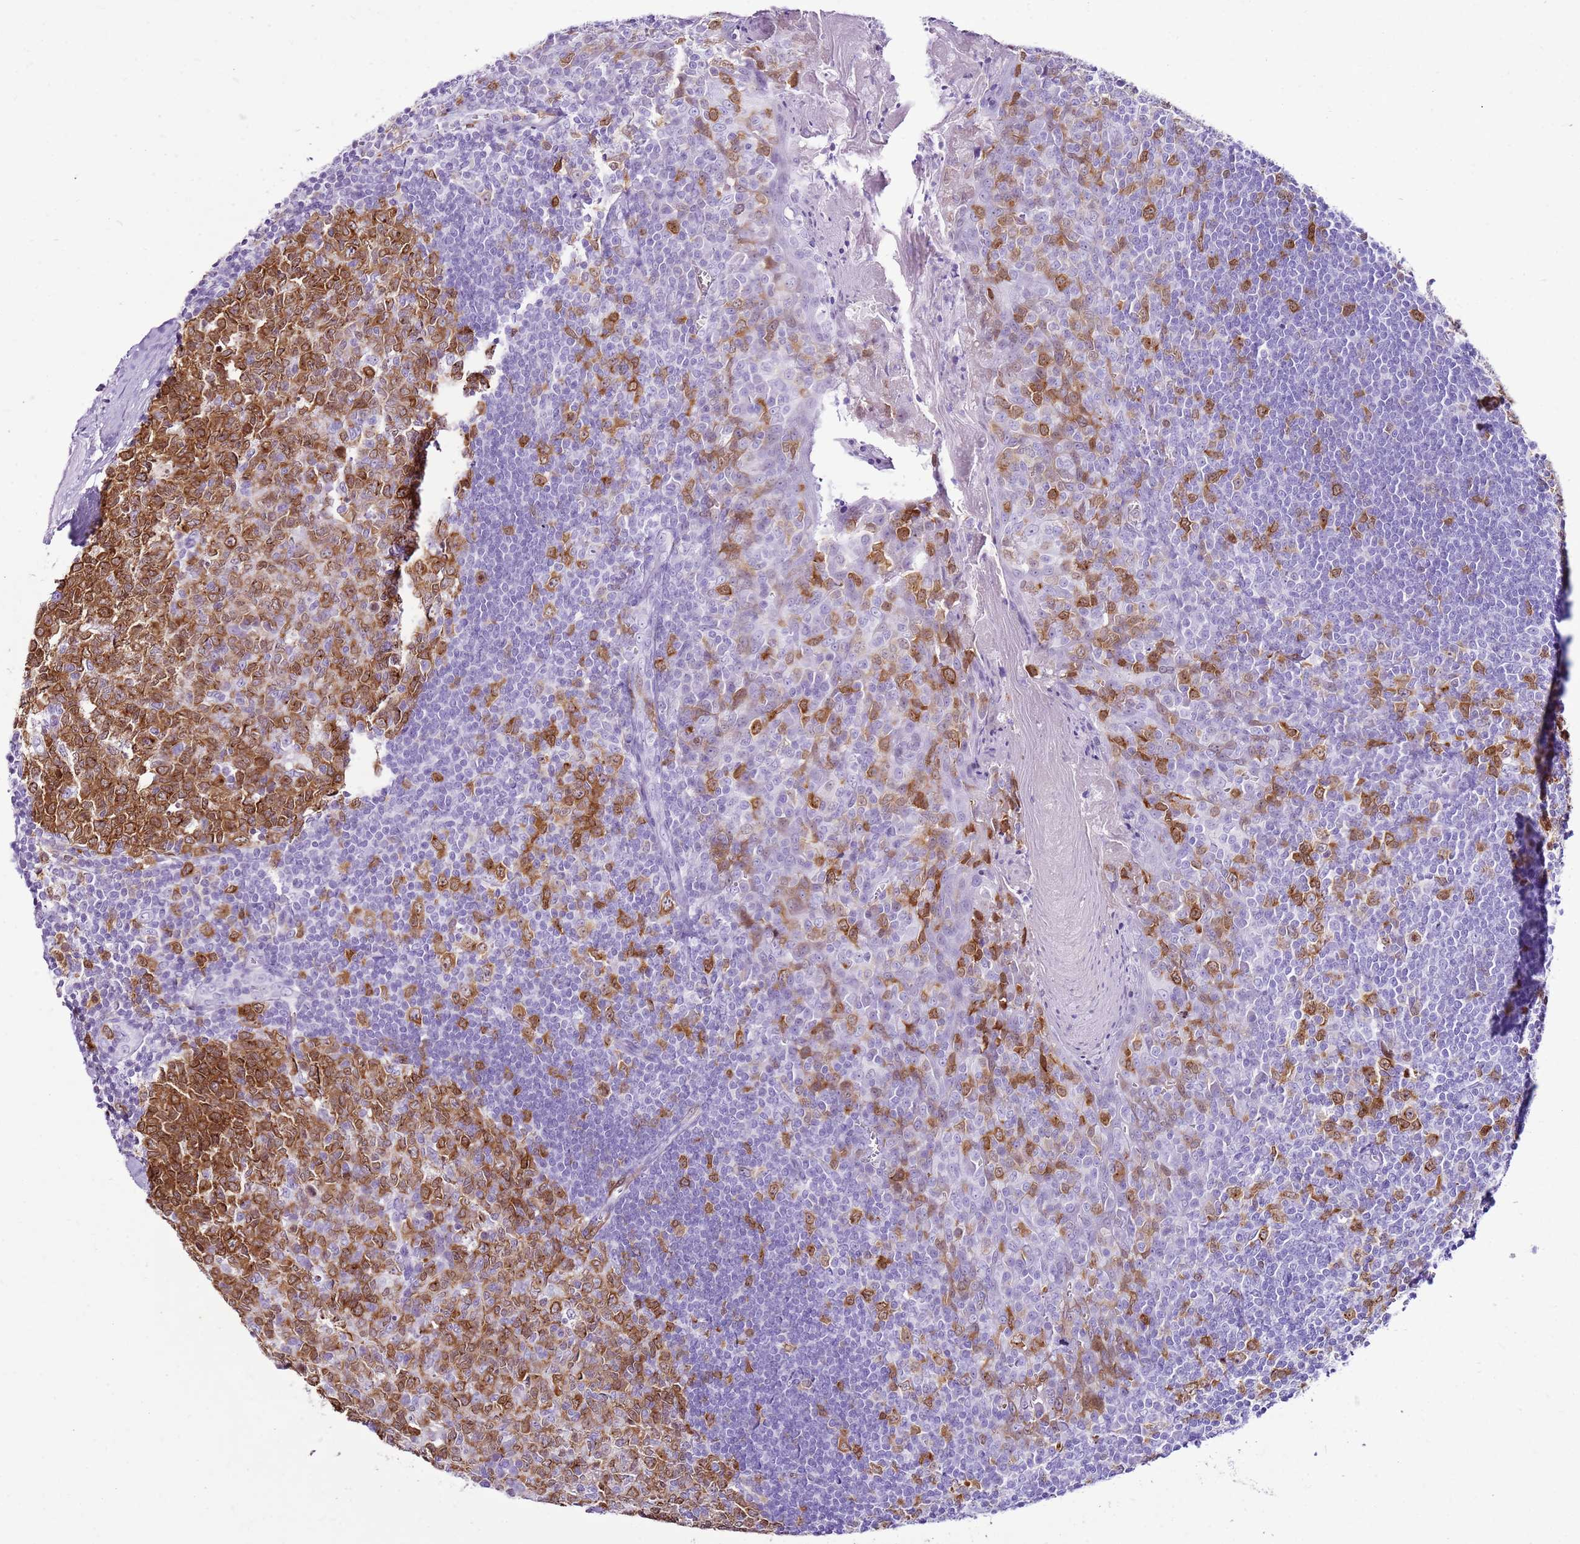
{"staining": {"intensity": "strong", "quantity": "25%-75%", "location": "cytoplasmic/membranous,nuclear"}, "tissue": "tonsil", "cell_type": "Germinal center cells", "image_type": "normal", "snomed": [{"axis": "morphology", "description": "Normal tissue, NOS"}, {"axis": "topography", "description": "Tonsil"}], "caption": "Tonsil stained with DAB (3,3'-diaminobenzidine) immunohistochemistry shows high levels of strong cytoplasmic/membranous,nuclear staining in approximately 25%-75% of germinal center cells. (DAB (3,3'-diaminobenzidine) IHC with brightfield microscopy, high magnification).", "gene": "SPC25", "patient": {"sex": "male", "age": 27}}